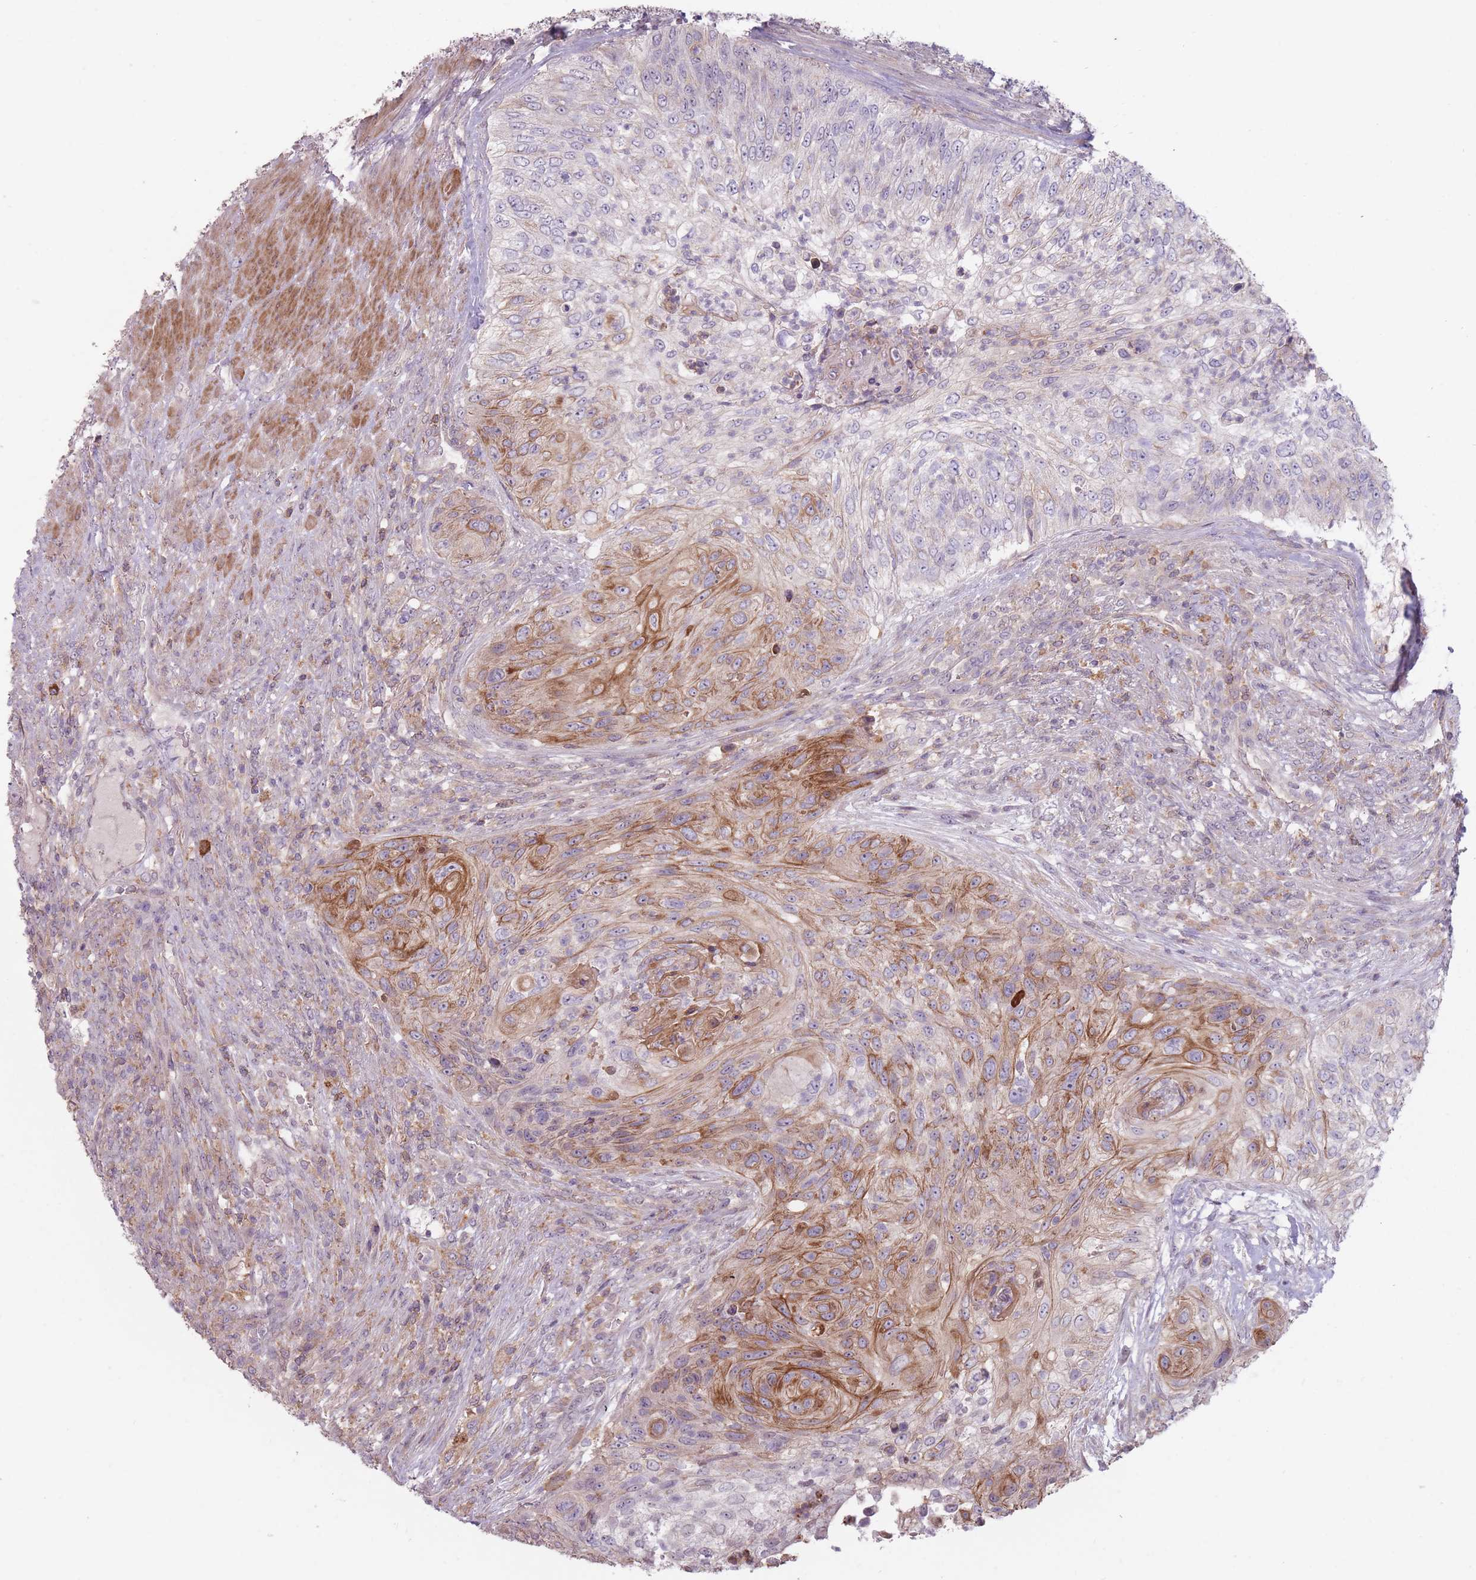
{"staining": {"intensity": "moderate", "quantity": "25%-75%", "location": "cytoplasmic/membranous"}, "tissue": "urothelial cancer", "cell_type": "Tumor cells", "image_type": "cancer", "snomed": [{"axis": "morphology", "description": "Urothelial carcinoma, High grade"}, {"axis": "topography", "description": "Urinary bladder"}], "caption": "Immunohistochemistry (IHC) histopathology image of urothelial cancer stained for a protein (brown), which shows medium levels of moderate cytoplasmic/membranous positivity in about 25%-75% of tumor cells.", "gene": "TET3", "patient": {"sex": "female", "age": 60}}